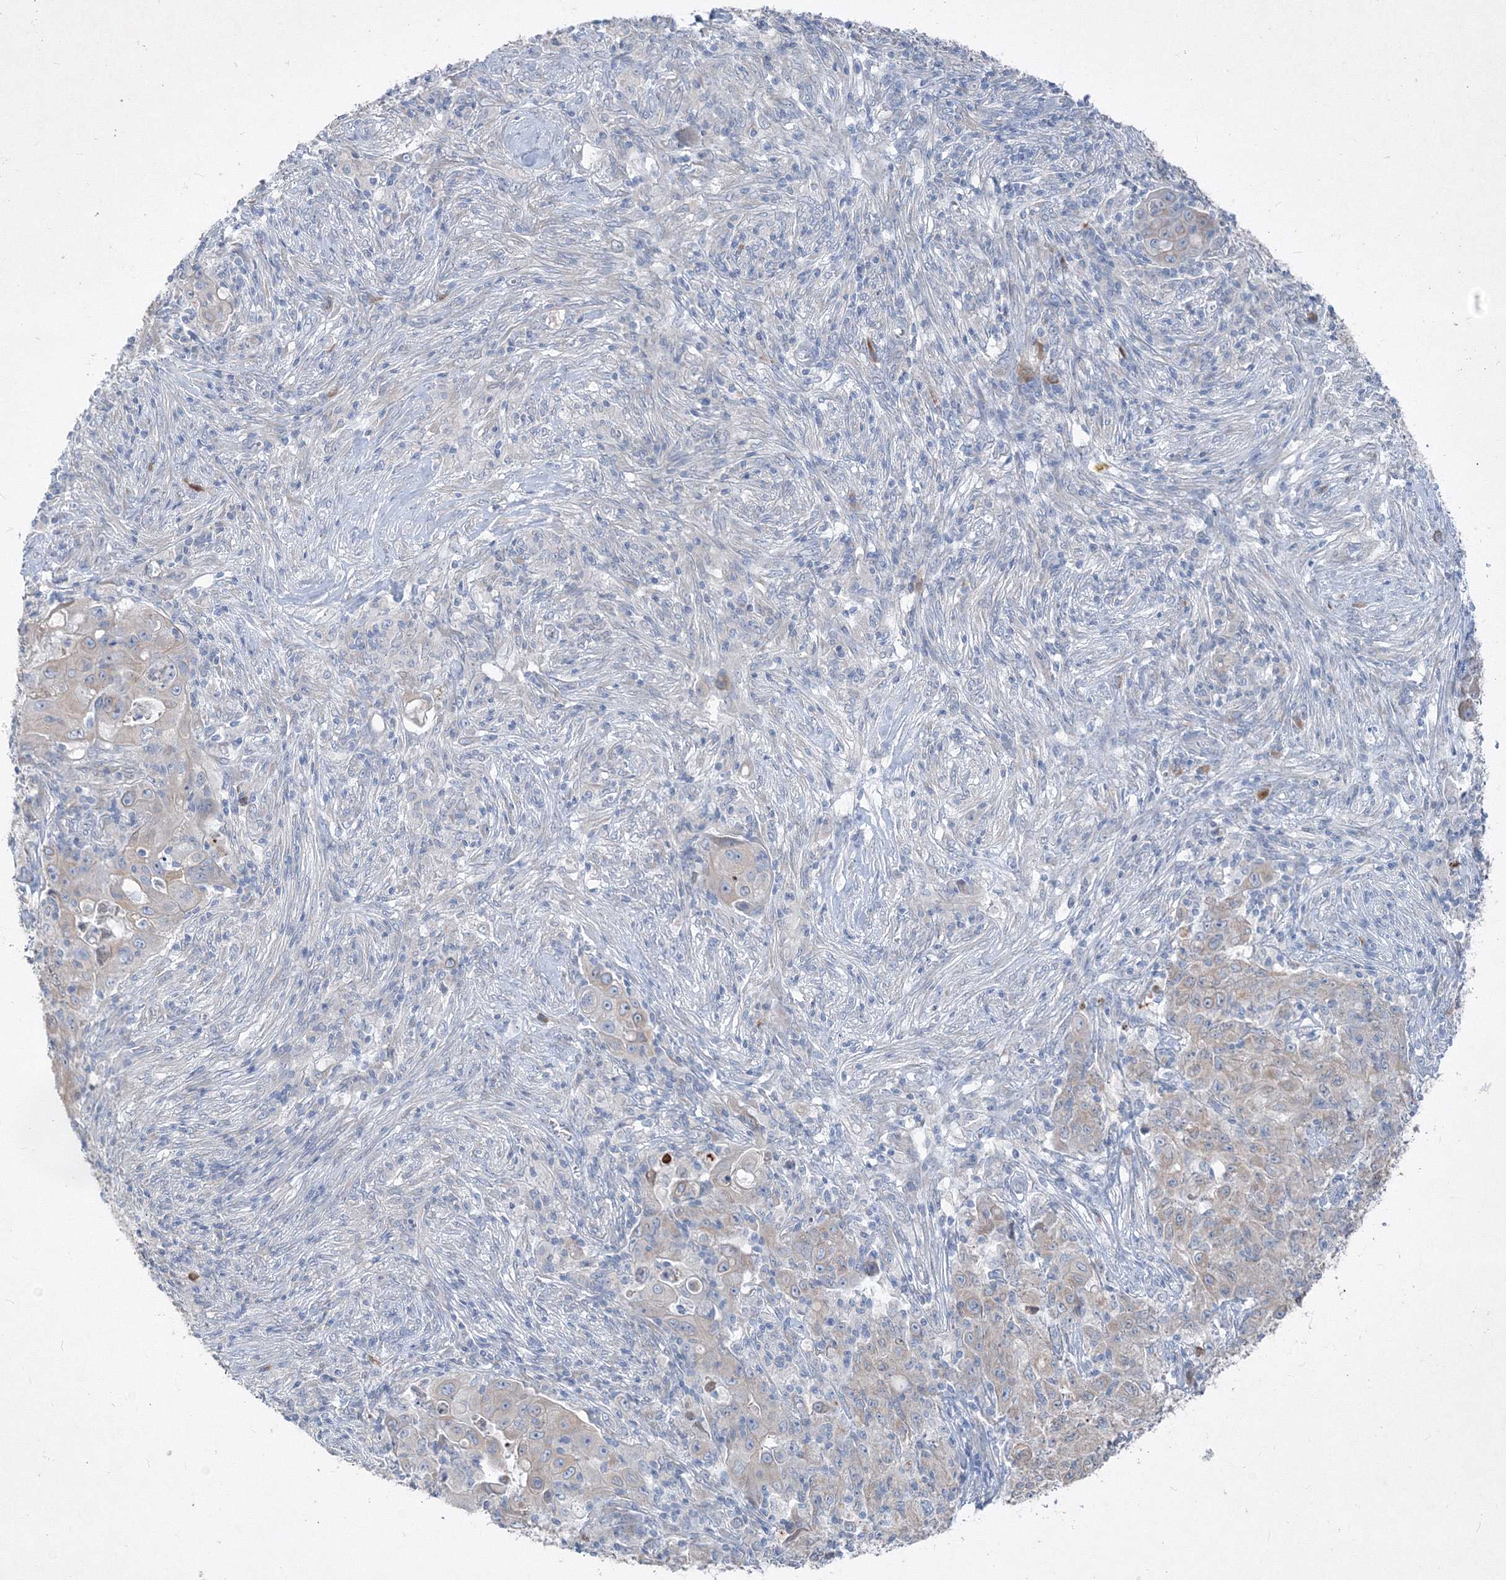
{"staining": {"intensity": "weak", "quantity": "25%-75%", "location": "cytoplasmic/membranous"}, "tissue": "ovarian cancer", "cell_type": "Tumor cells", "image_type": "cancer", "snomed": [{"axis": "morphology", "description": "Carcinoma, endometroid"}, {"axis": "topography", "description": "Ovary"}], "caption": "IHC of ovarian cancer (endometroid carcinoma) demonstrates low levels of weak cytoplasmic/membranous staining in about 25%-75% of tumor cells.", "gene": "IFNAR1", "patient": {"sex": "female", "age": 42}}